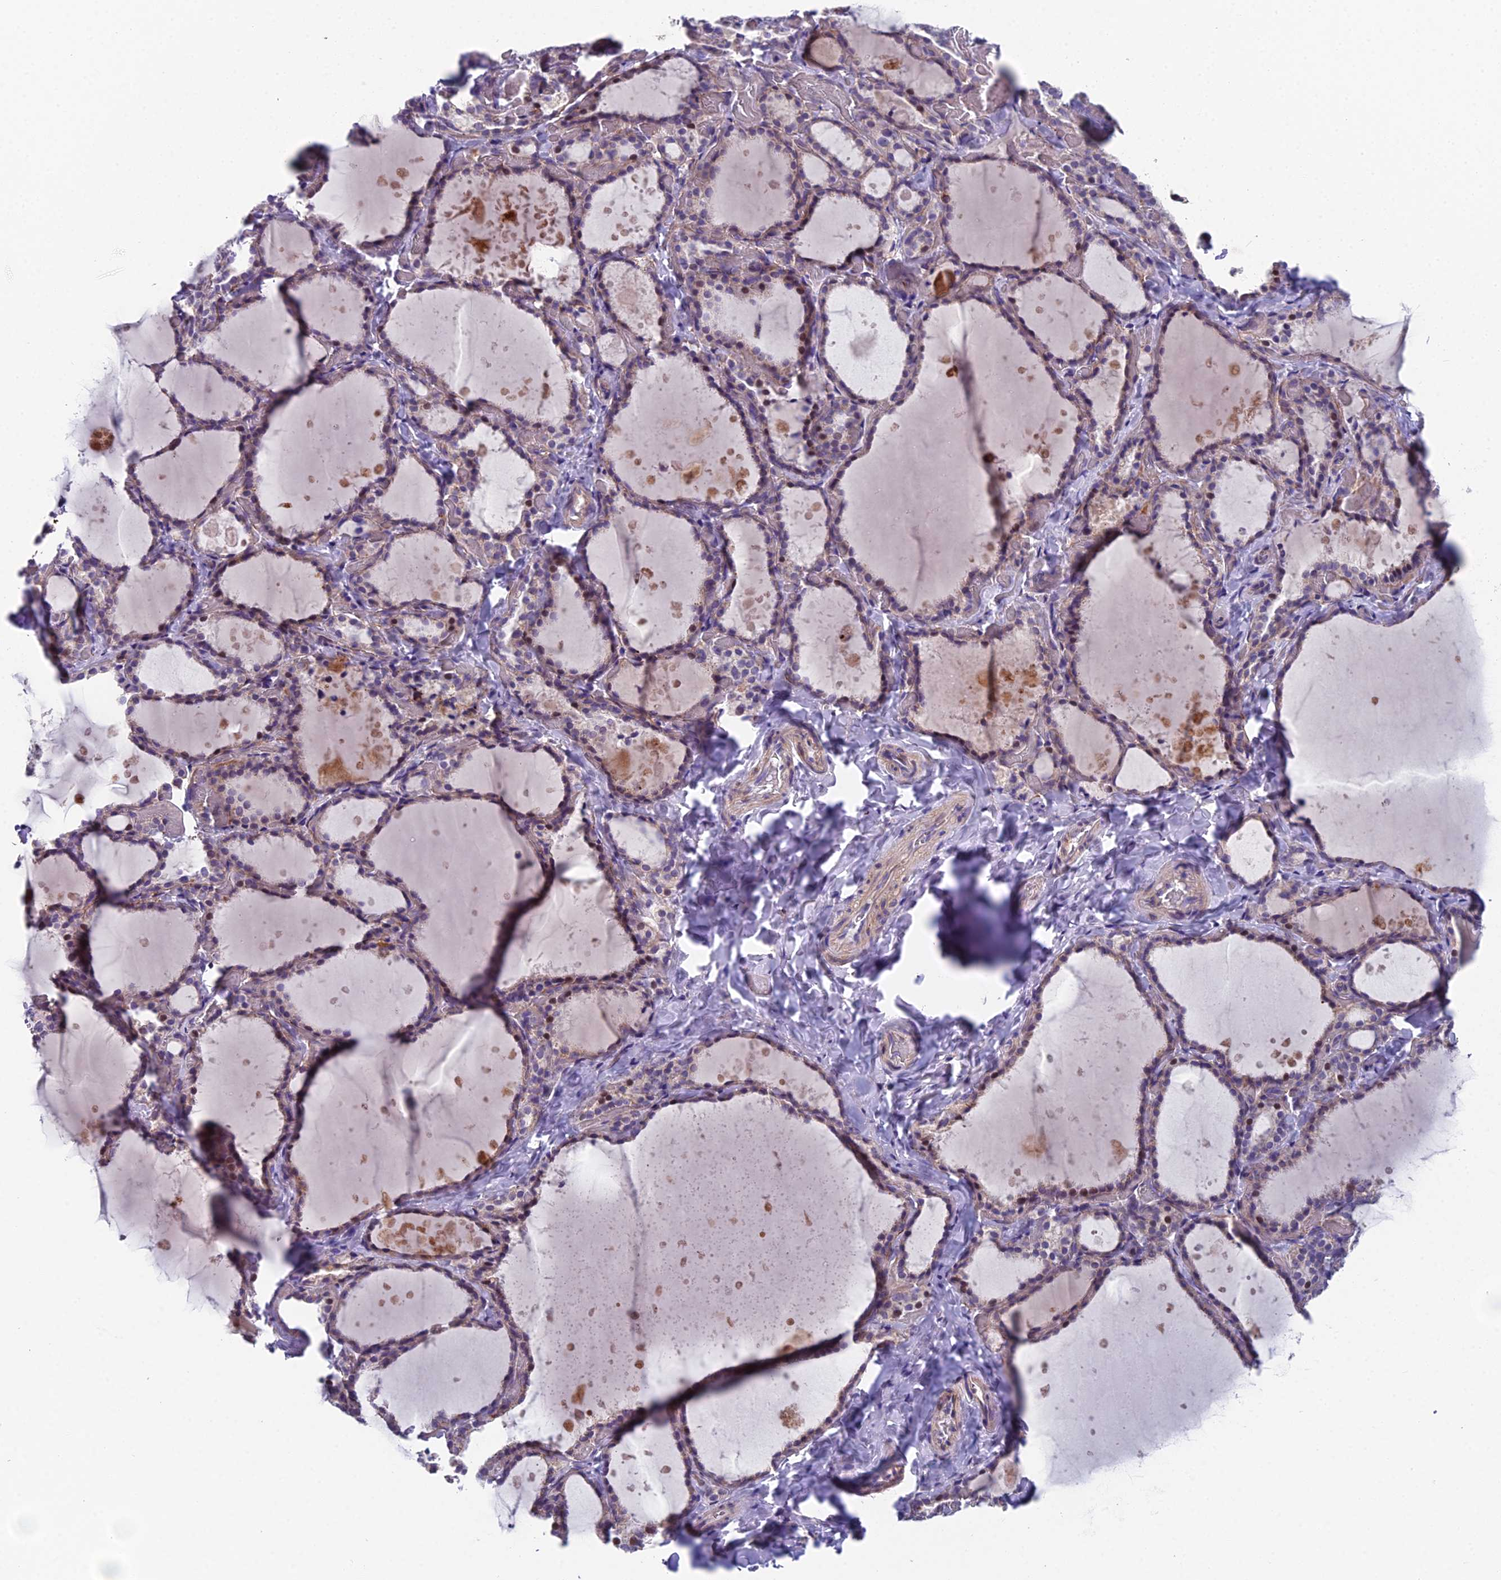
{"staining": {"intensity": "weak", "quantity": "25%-75%", "location": "nuclear"}, "tissue": "thyroid gland", "cell_type": "Glandular cells", "image_type": "normal", "snomed": [{"axis": "morphology", "description": "Normal tissue, NOS"}, {"axis": "topography", "description": "Thyroid gland"}], "caption": "Protein staining exhibits weak nuclear expression in approximately 25%-75% of glandular cells in benign thyroid gland. The protein is stained brown, and the nuclei are stained in blue (DAB (3,3'-diaminobenzidine) IHC with brightfield microscopy, high magnification).", "gene": "XKR9", "patient": {"sex": "female", "age": 44}}